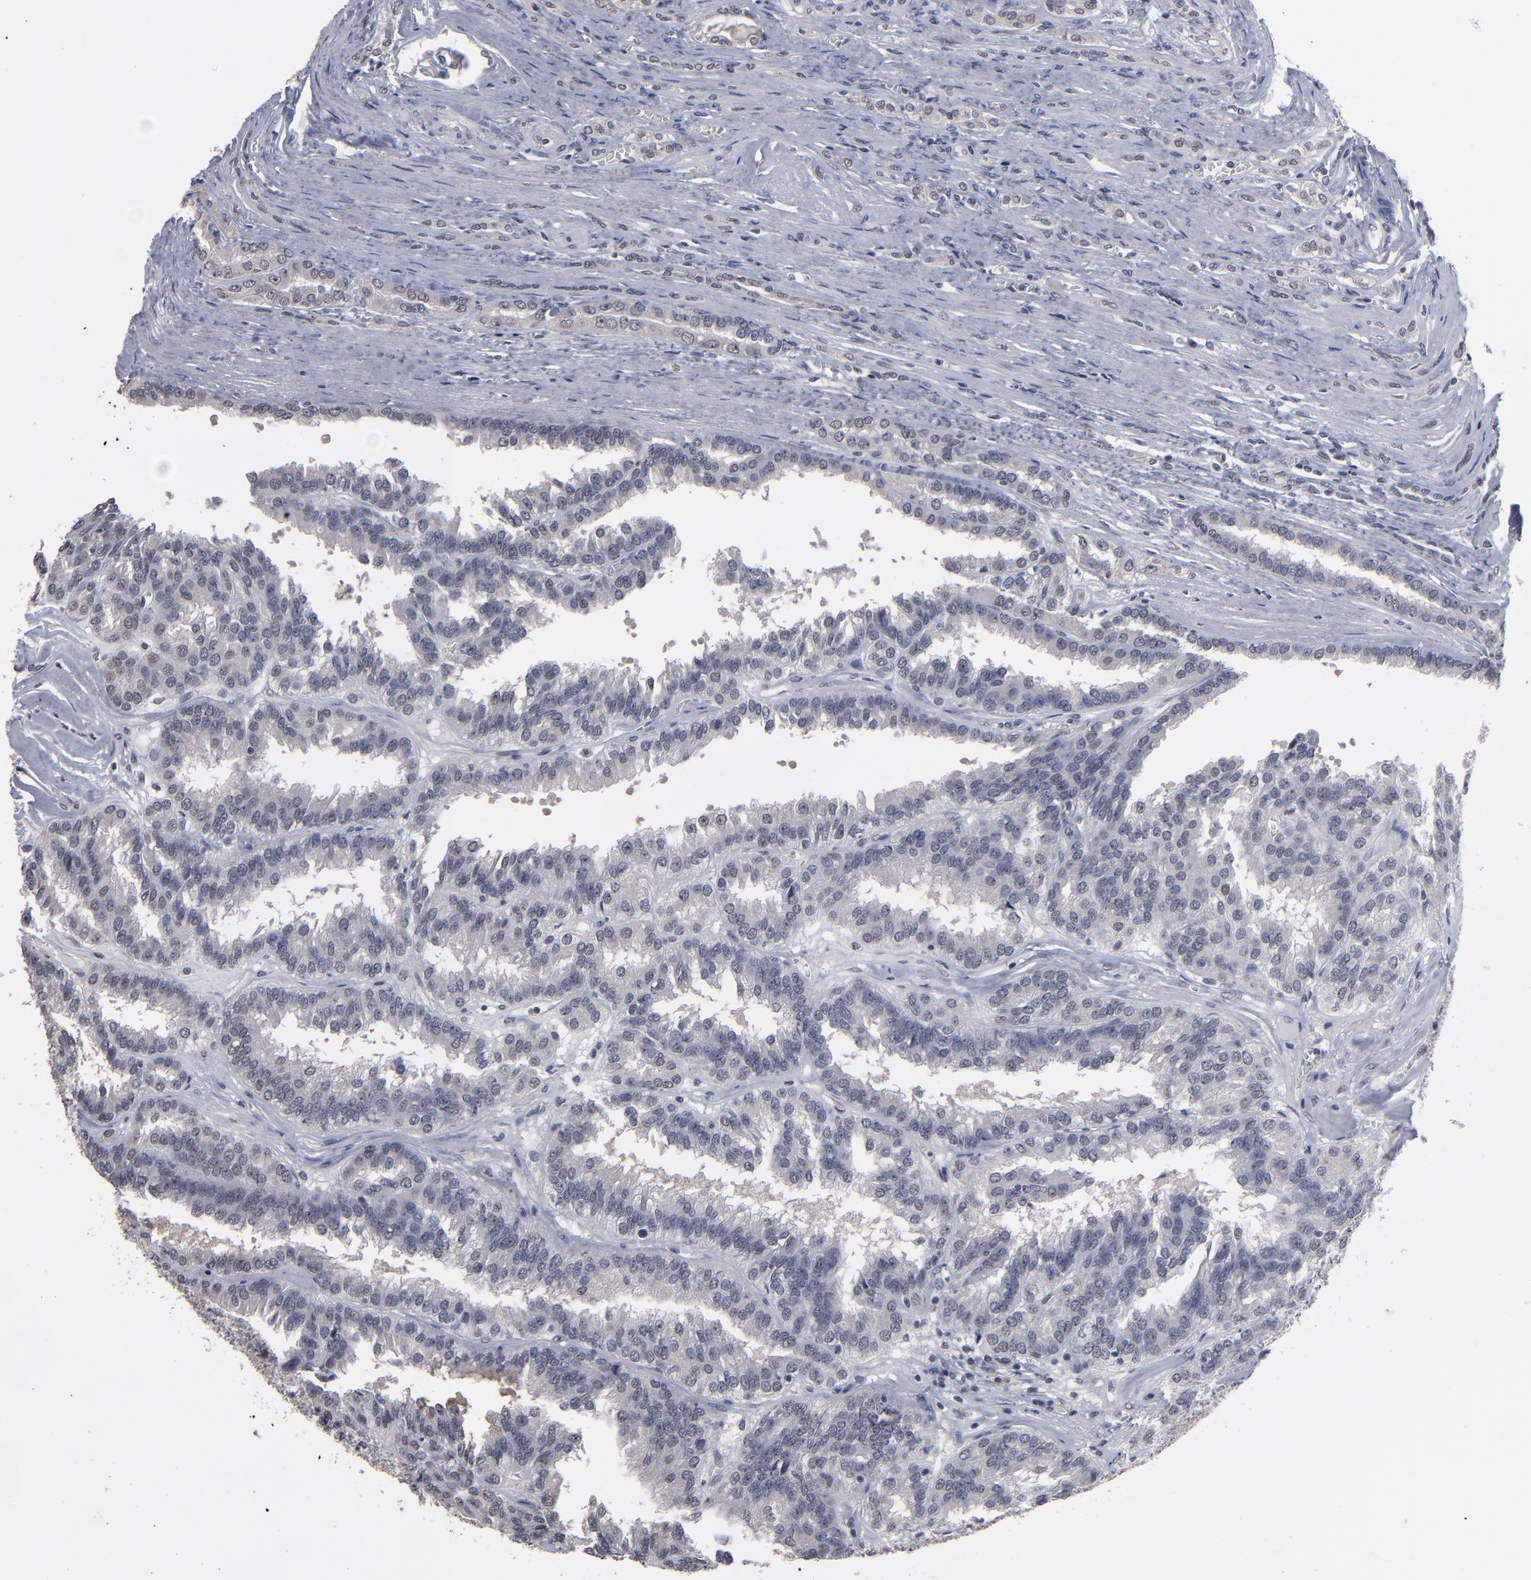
{"staining": {"intensity": "negative", "quantity": "none", "location": "none"}, "tissue": "renal cancer", "cell_type": "Tumor cells", "image_type": "cancer", "snomed": [{"axis": "morphology", "description": "Adenocarcinoma, NOS"}, {"axis": "topography", "description": "Kidney"}], "caption": "Immunohistochemistry of human renal adenocarcinoma exhibits no staining in tumor cells. The staining is performed using DAB (3,3'-diaminobenzidine) brown chromogen with nuclei counter-stained in using hematoxylin.", "gene": "SSRP1", "patient": {"sex": "male", "age": 46}}